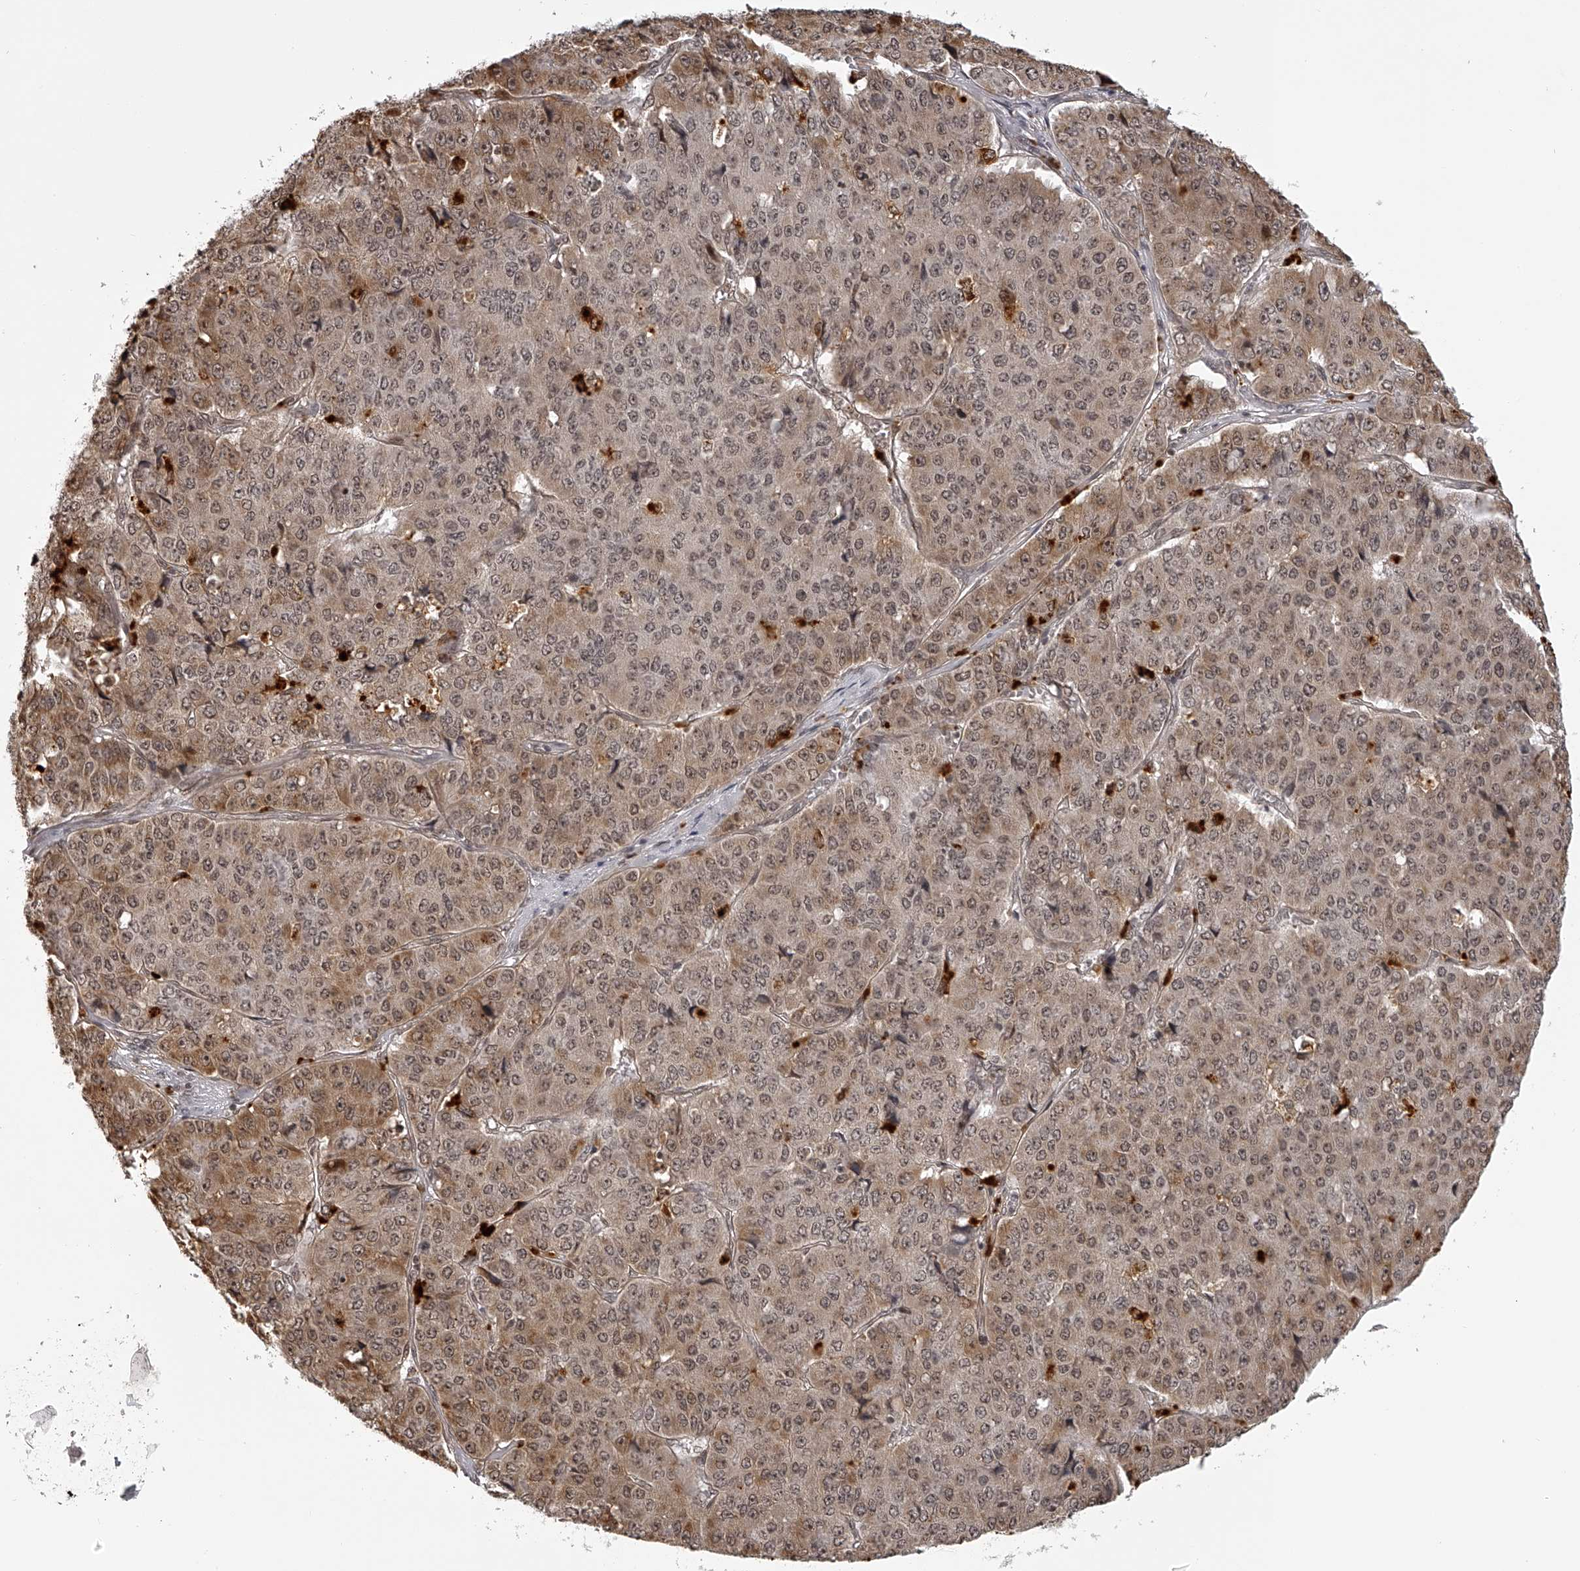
{"staining": {"intensity": "moderate", "quantity": ">75%", "location": "cytoplasmic/membranous,nuclear"}, "tissue": "pancreatic cancer", "cell_type": "Tumor cells", "image_type": "cancer", "snomed": [{"axis": "morphology", "description": "Adenocarcinoma, NOS"}, {"axis": "topography", "description": "Pancreas"}], "caption": "Immunohistochemistry histopathology image of pancreatic cancer (adenocarcinoma) stained for a protein (brown), which exhibits medium levels of moderate cytoplasmic/membranous and nuclear expression in approximately >75% of tumor cells.", "gene": "ODF2L", "patient": {"sex": "male", "age": 50}}